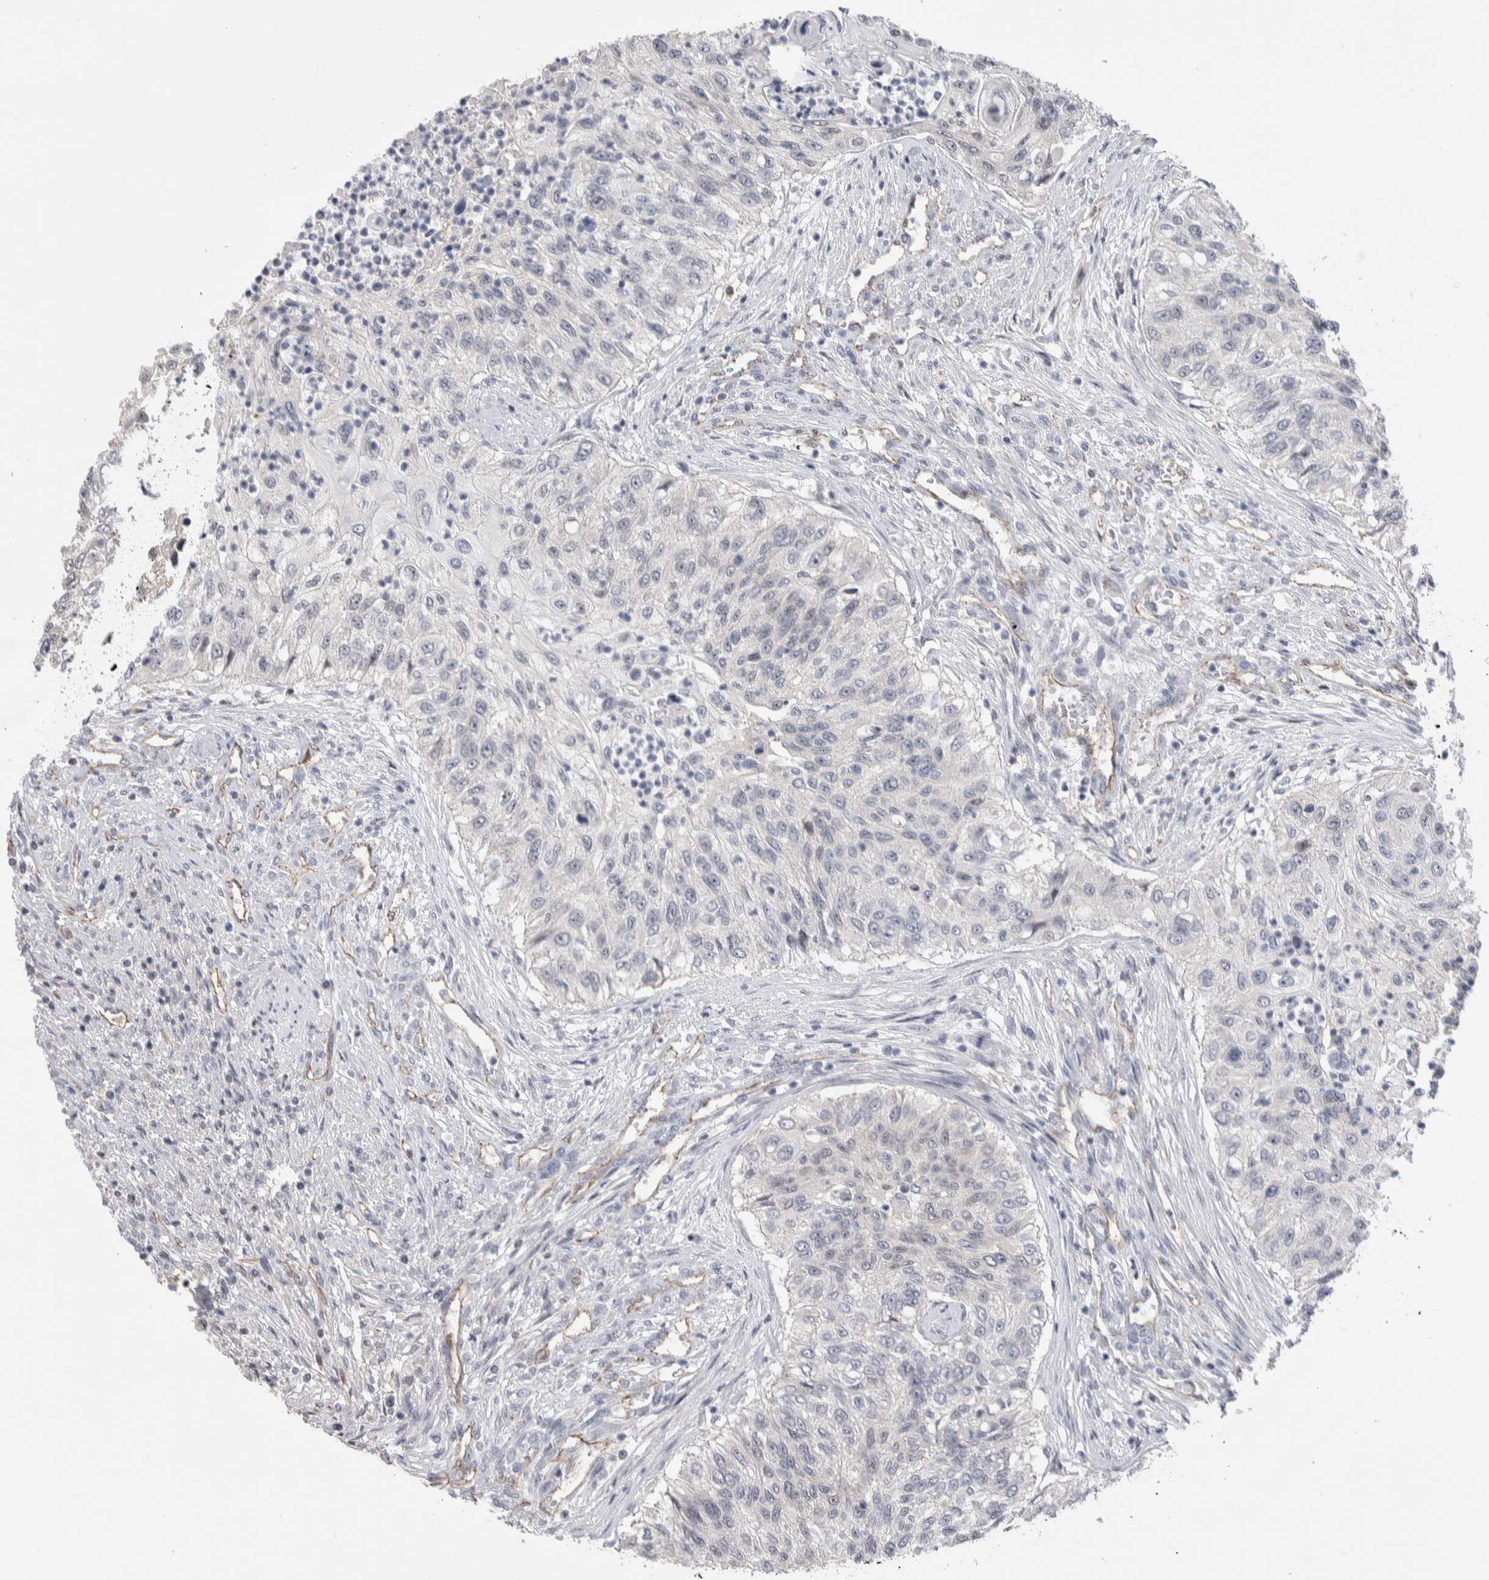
{"staining": {"intensity": "negative", "quantity": "none", "location": "none"}, "tissue": "urothelial cancer", "cell_type": "Tumor cells", "image_type": "cancer", "snomed": [{"axis": "morphology", "description": "Urothelial carcinoma, High grade"}, {"axis": "topography", "description": "Urinary bladder"}], "caption": "Immunohistochemical staining of urothelial cancer exhibits no significant staining in tumor cells.", "gene": "ZBTB49", "patient": {"sex": "female", "age": 60}}